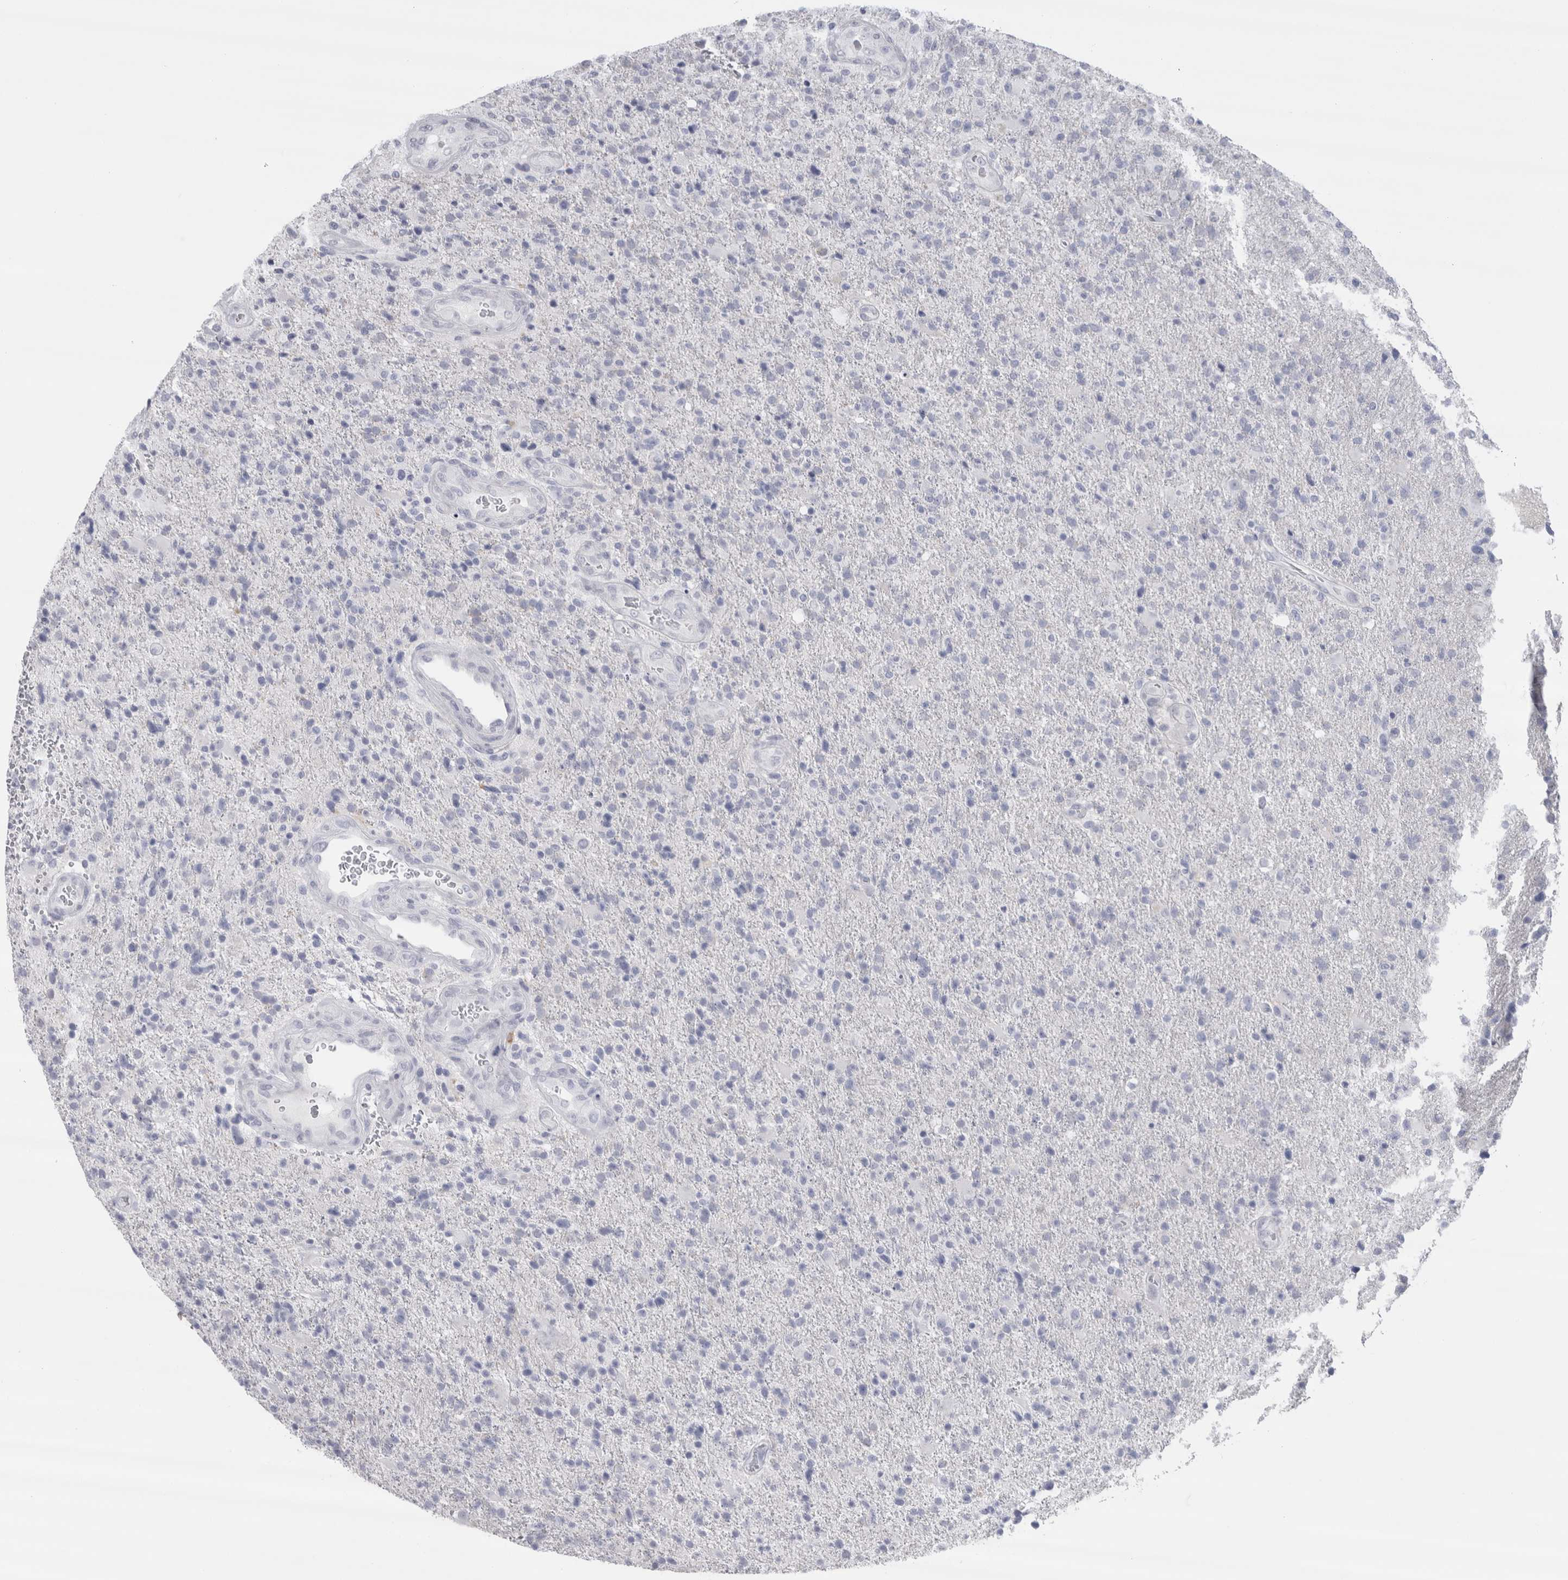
{"staining": {"intensity": "negative", "quantity": "none", "location": "none"}, "tissue": "glioma", "cell_type": "Tumor cells", "image_type": "cancer", "snomed": [{"axis": "morphology", "description": "Glioma, malignant, High grade"}, {"axis": "topography", "description": "Brain"}], "caption": "Tumor cells are negative for protein expression in human malignant glioma (high-grade).", "gene": "CDH17", "patient": {"sex": "male", "age": 72}}